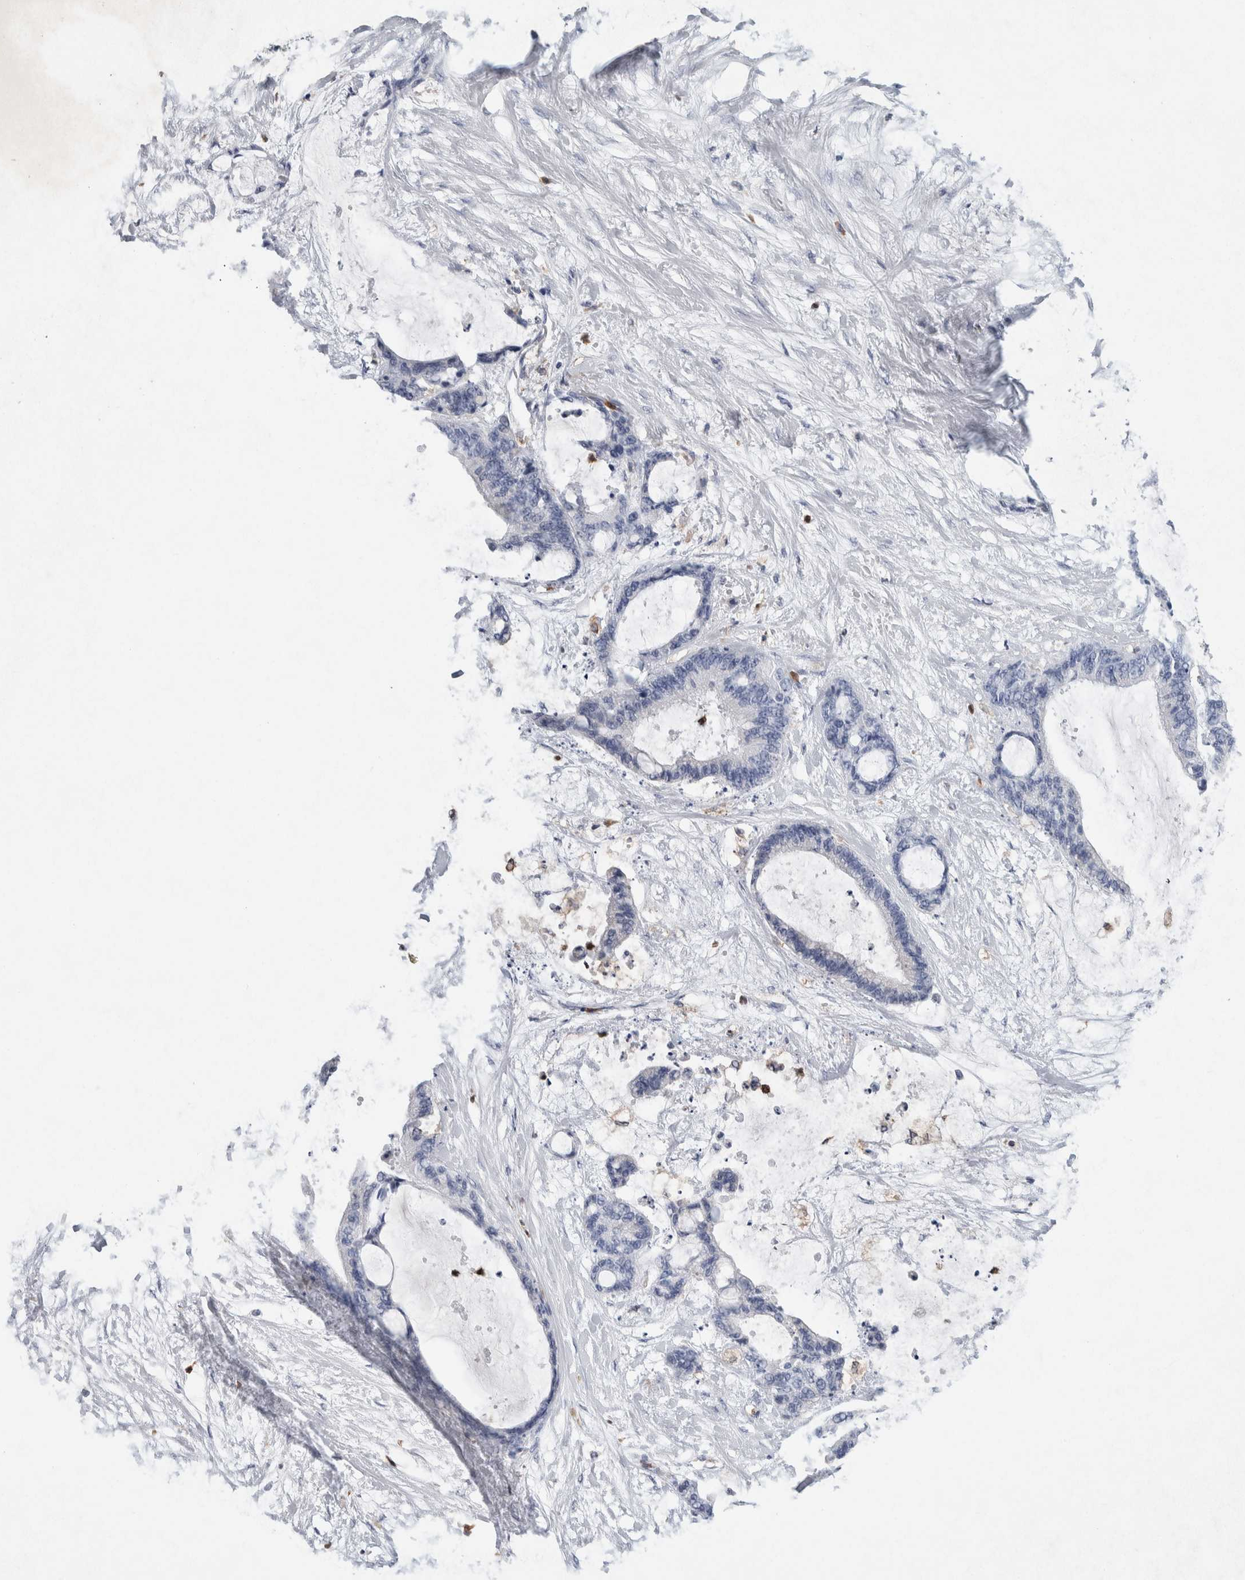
{"staining": {"intensity": "negative", "quantity": "none", "location": "none"}, "tissue": "liver cancer", "cell_type": "Tumor cells", "image_type": "cancer", "snomed": [{"axis": "morphology", "description": "Cholangiocarcinoma"}, {"axis": "topography", "description": "Liver"}], "caption": "This is a image of IHC staining of liver cholangiocarcinoma, which shows no expression in tumor cells.", "gene": "NCF2", "patient": {"sex": "female", "age": 73}}